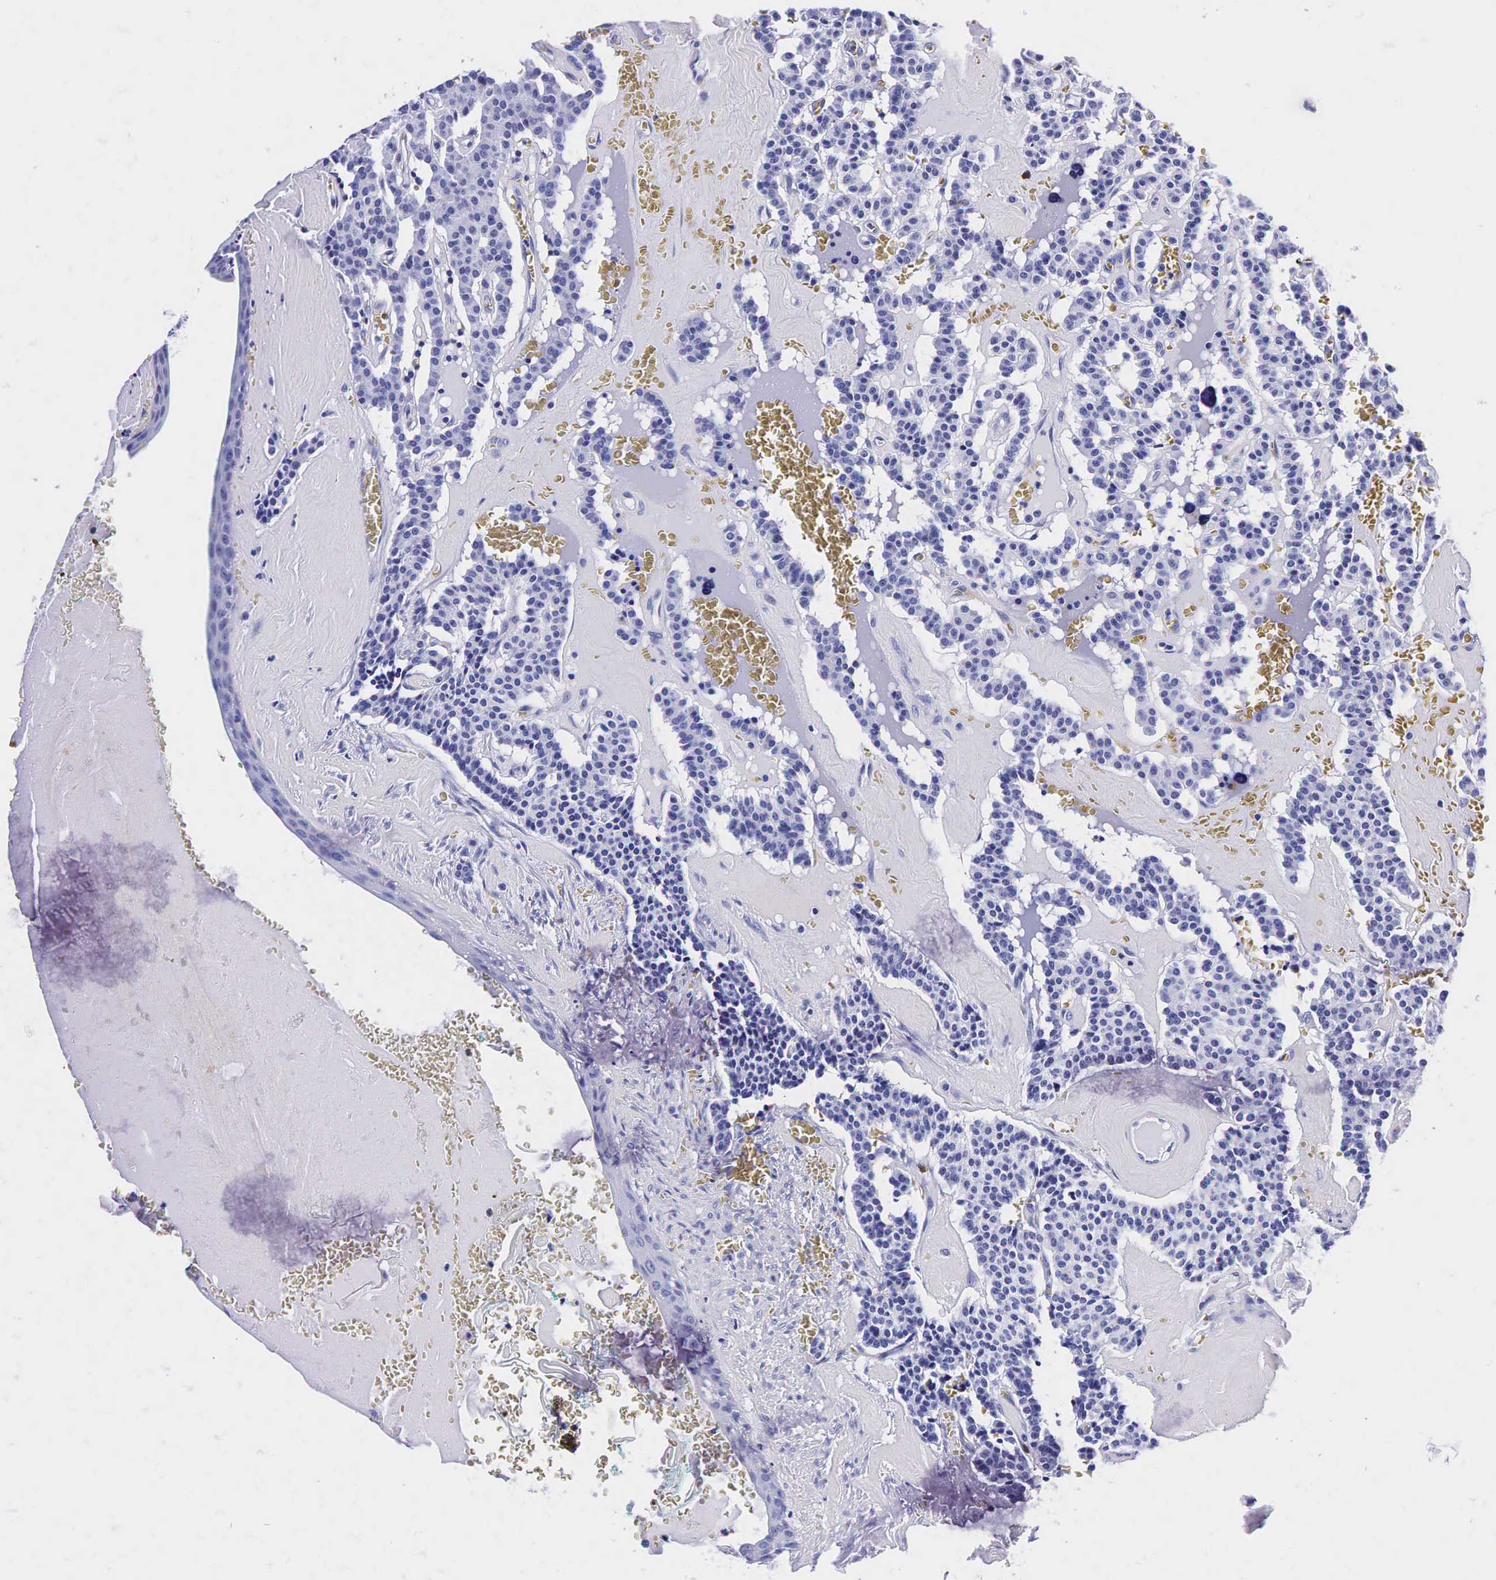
{"staining": {"intensity": "negative", "quantity": "none", "location": "none"}, "tissue": "carcinoid", "cell_type": "Tumor cells", "image_type": "cancer", "snomed": [{"axis": "morphology", "description": "Carcinoid, malignant, NOS"}, {"axis": "topography", "description": "Bronchus"}], "caption": "Protein analysis of carcinoid (malignant) reveals no significant expression in tumor cells. The staining is performed using DAB brown chromogen with nuclei counter-stained in using hematoxylin.", "gene": "KLK3", "patient": {"sex": "male", "age": 55}}